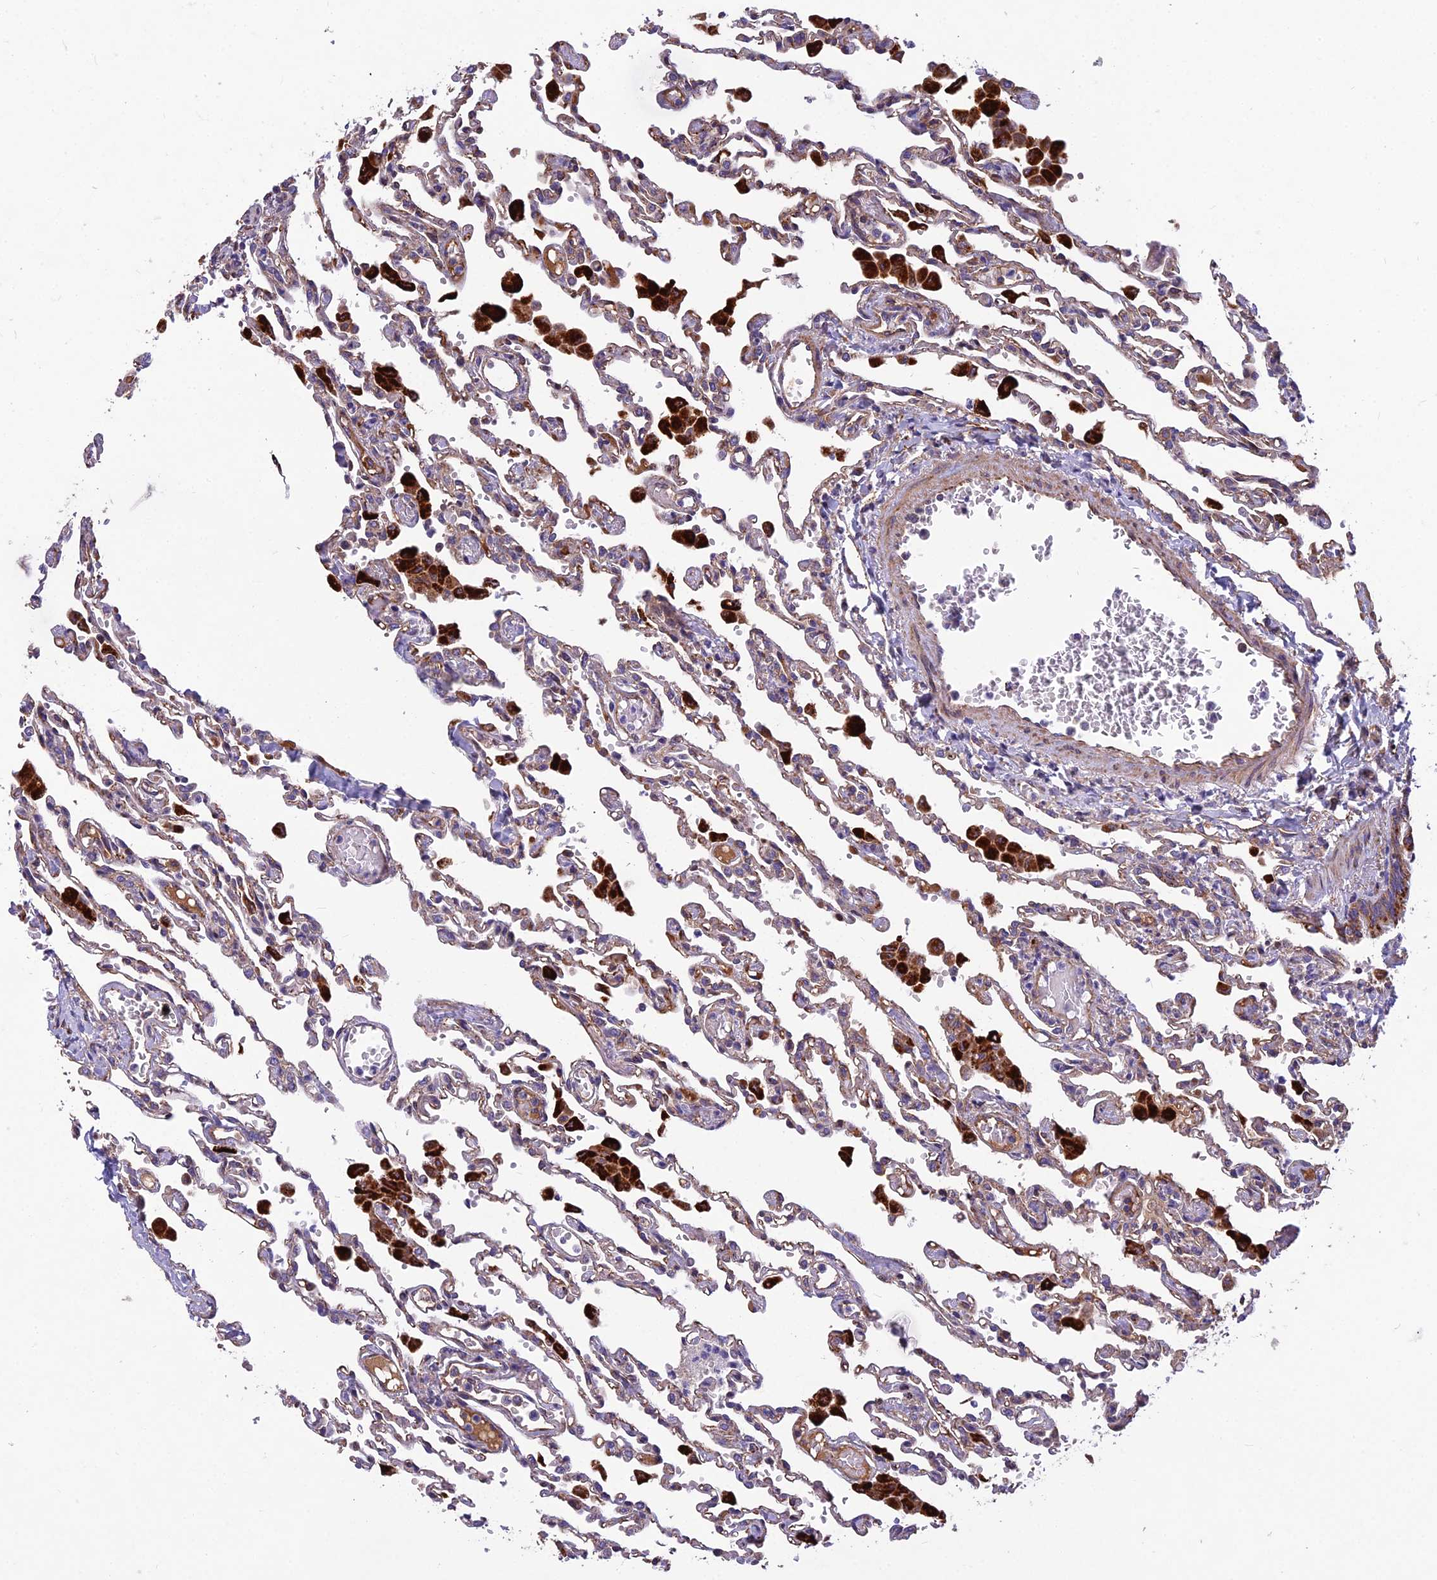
{"staining": {"intensity": "weak", "quantity": "25%-75%", "location": "cytoplasmic/membranous"}, "tissue": "lung", "cell_type": "Alveolar cells", "image_type": "normal", "snomed": [{"axis": "morphology", "description": "Normal tissue, NOS"}, {"axis": "topography", "description": "Bronchus"}, {"axis": "topography", "description": "Lung"}], "caption": "Immunohistochemical staining of unremarkable human lung reveals low levels of weak cytoplasmic/membranous staining in about 25%-75% of alveolar cells.", "gene": "SPDL1", "patient": {"sex": "female", "age": 49}}